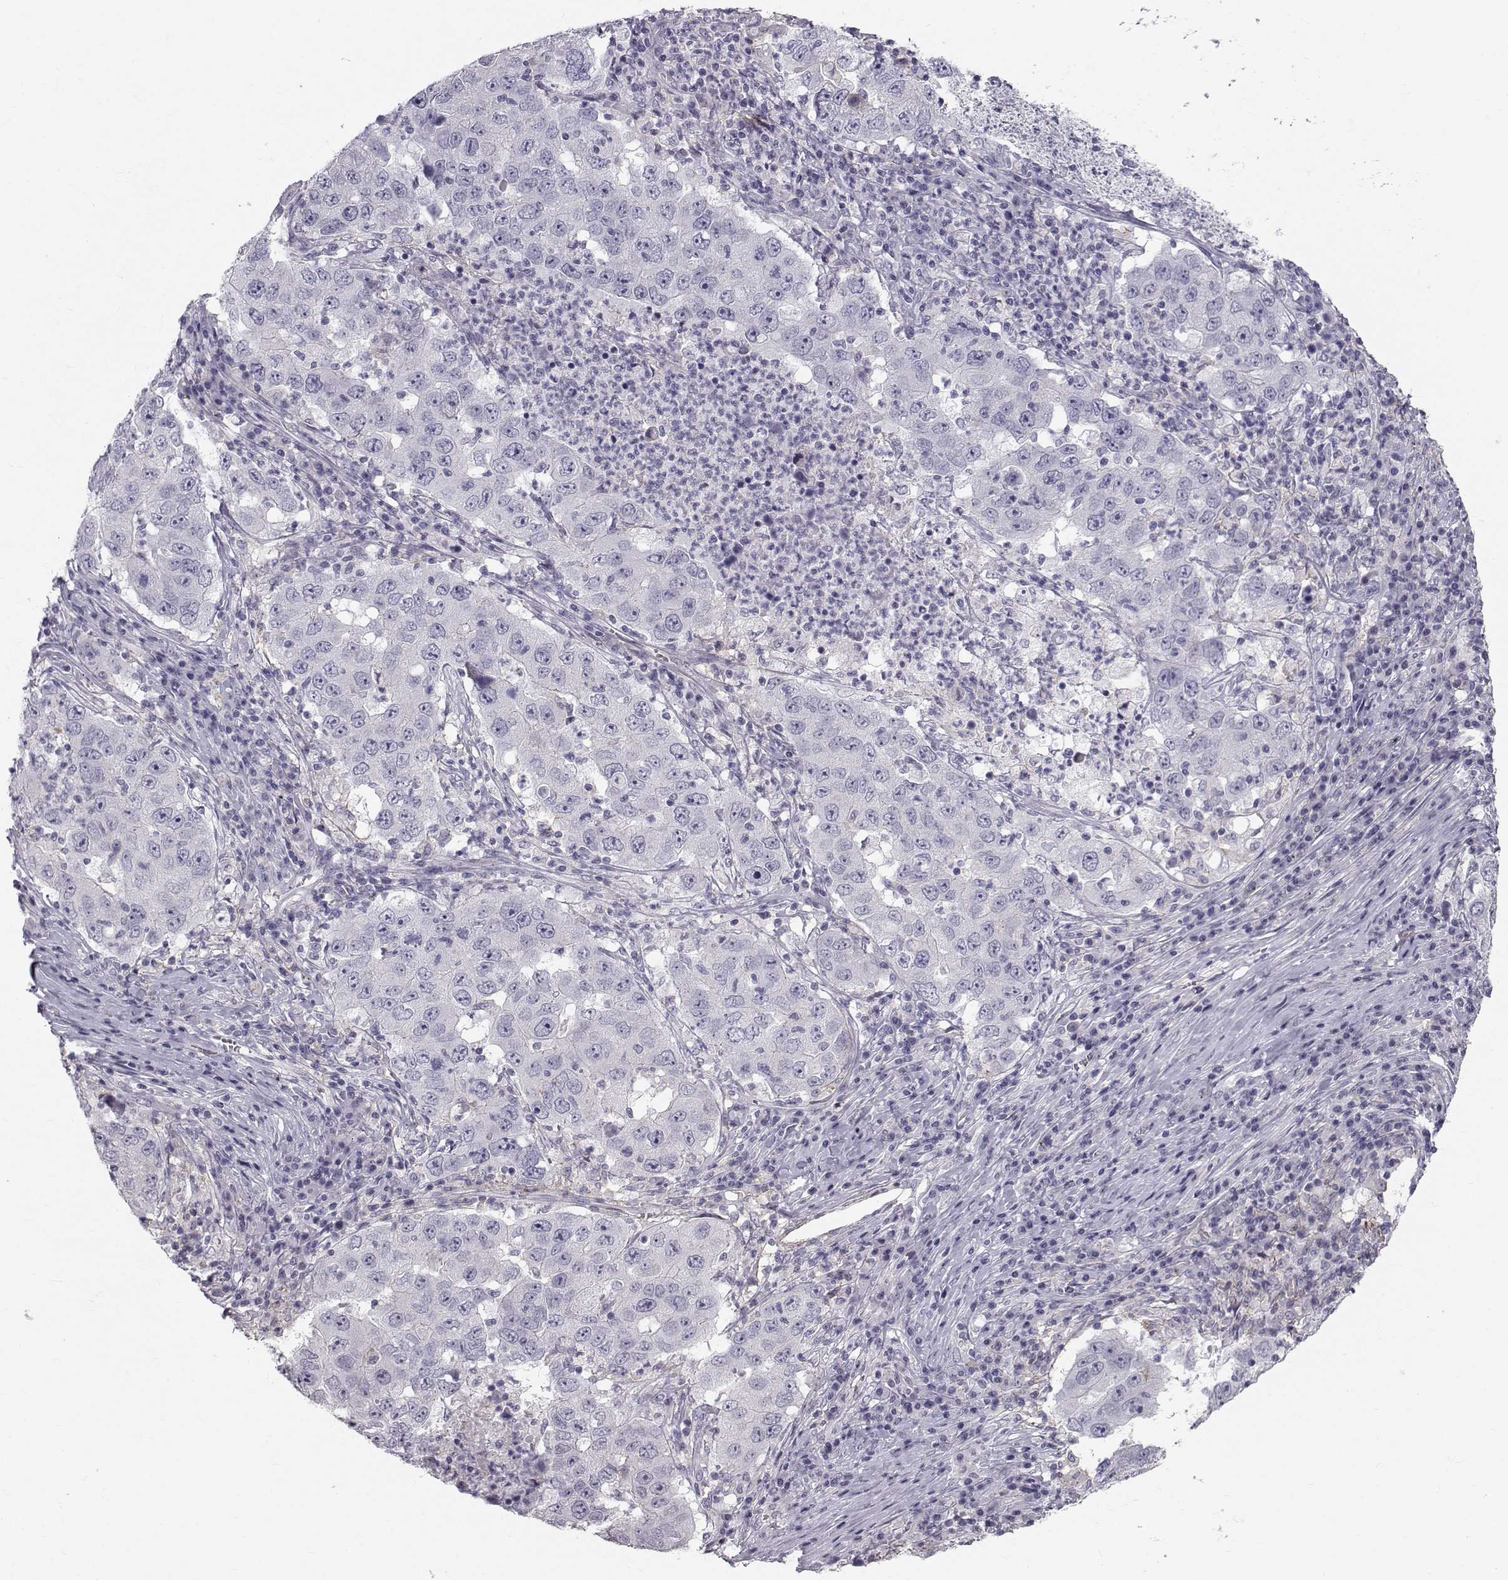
{"staining": {"intensity": "negative", "quantity": "none", "location": "none"}, "tissue": "lung cancer", "cell_type": "Tumor cells", "image_type": "cancer", "snomed": [{"axis": "morphology", "description": "Adenocarcinoma, NOS"}, {"axis": "topography", "description": "Lung"}], "caption": "Photomicrograph shows no protein positivity in tumor cells of adenocarcinoma (lung) tissue. (DAB (3,3'-diaminobenzidine) IHC visualized using brightfield microscopy, high magnification).", "gene": "SPDYE4", "patient": {"sex": "male", "age": 73}}